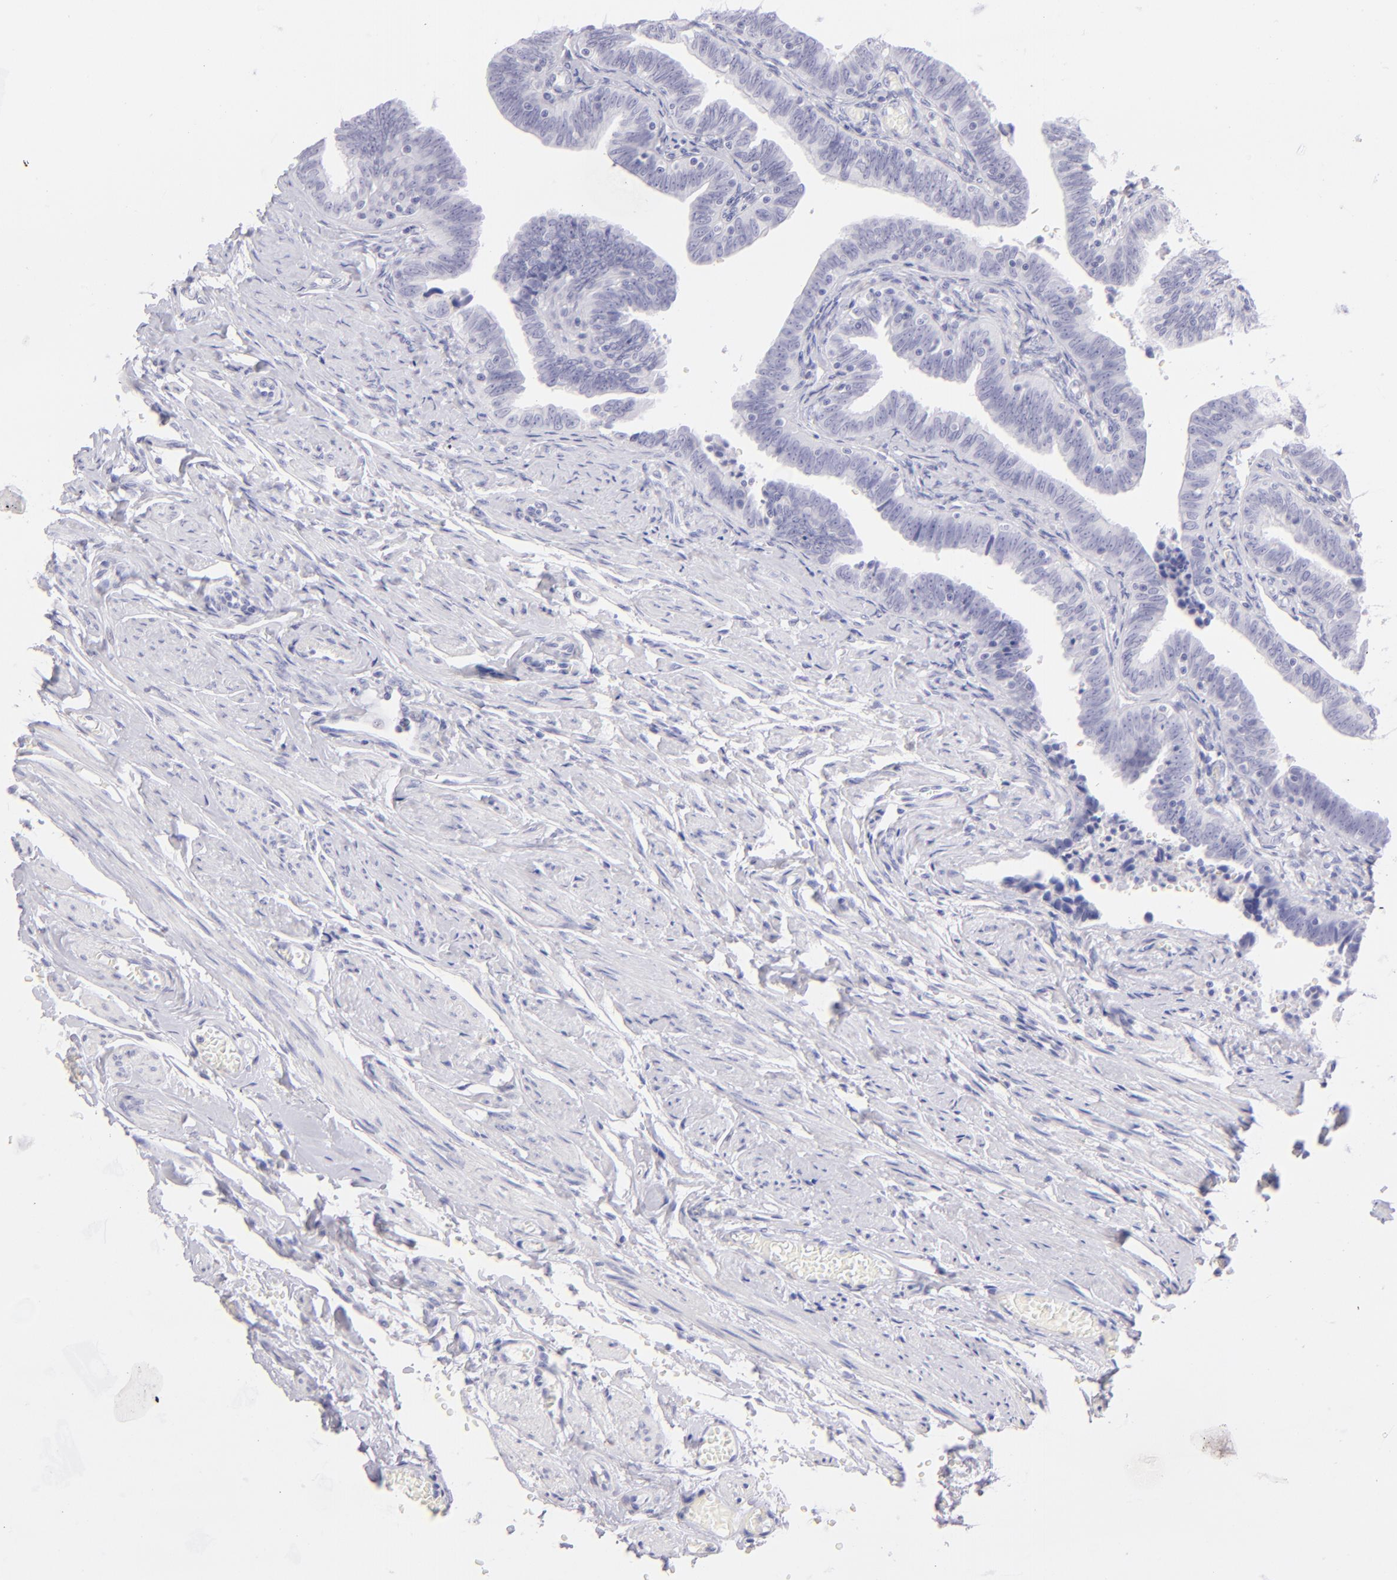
{"staining": {"intensity": "negative", "quantity": "none", "location": "none"}, "tissue": "fallopian tube", "cell_type": "Glandular cells", "image_type": "normal", "snomed": [{"axis": "morphology", "description": "Normal tissue, NOS"}, {"axis": "topography", "description": "Fallopian tube"}, {"axis": "topography", "description": "Ovary"}], "caption": "Immunohistochemistry (IHC) image of normal fallopian tube: fallopian tube stained with DAB reveals no significant protein expression in glandular cells.", "gene": "CD72", "patient": {"sex": "female", "age": 69}}